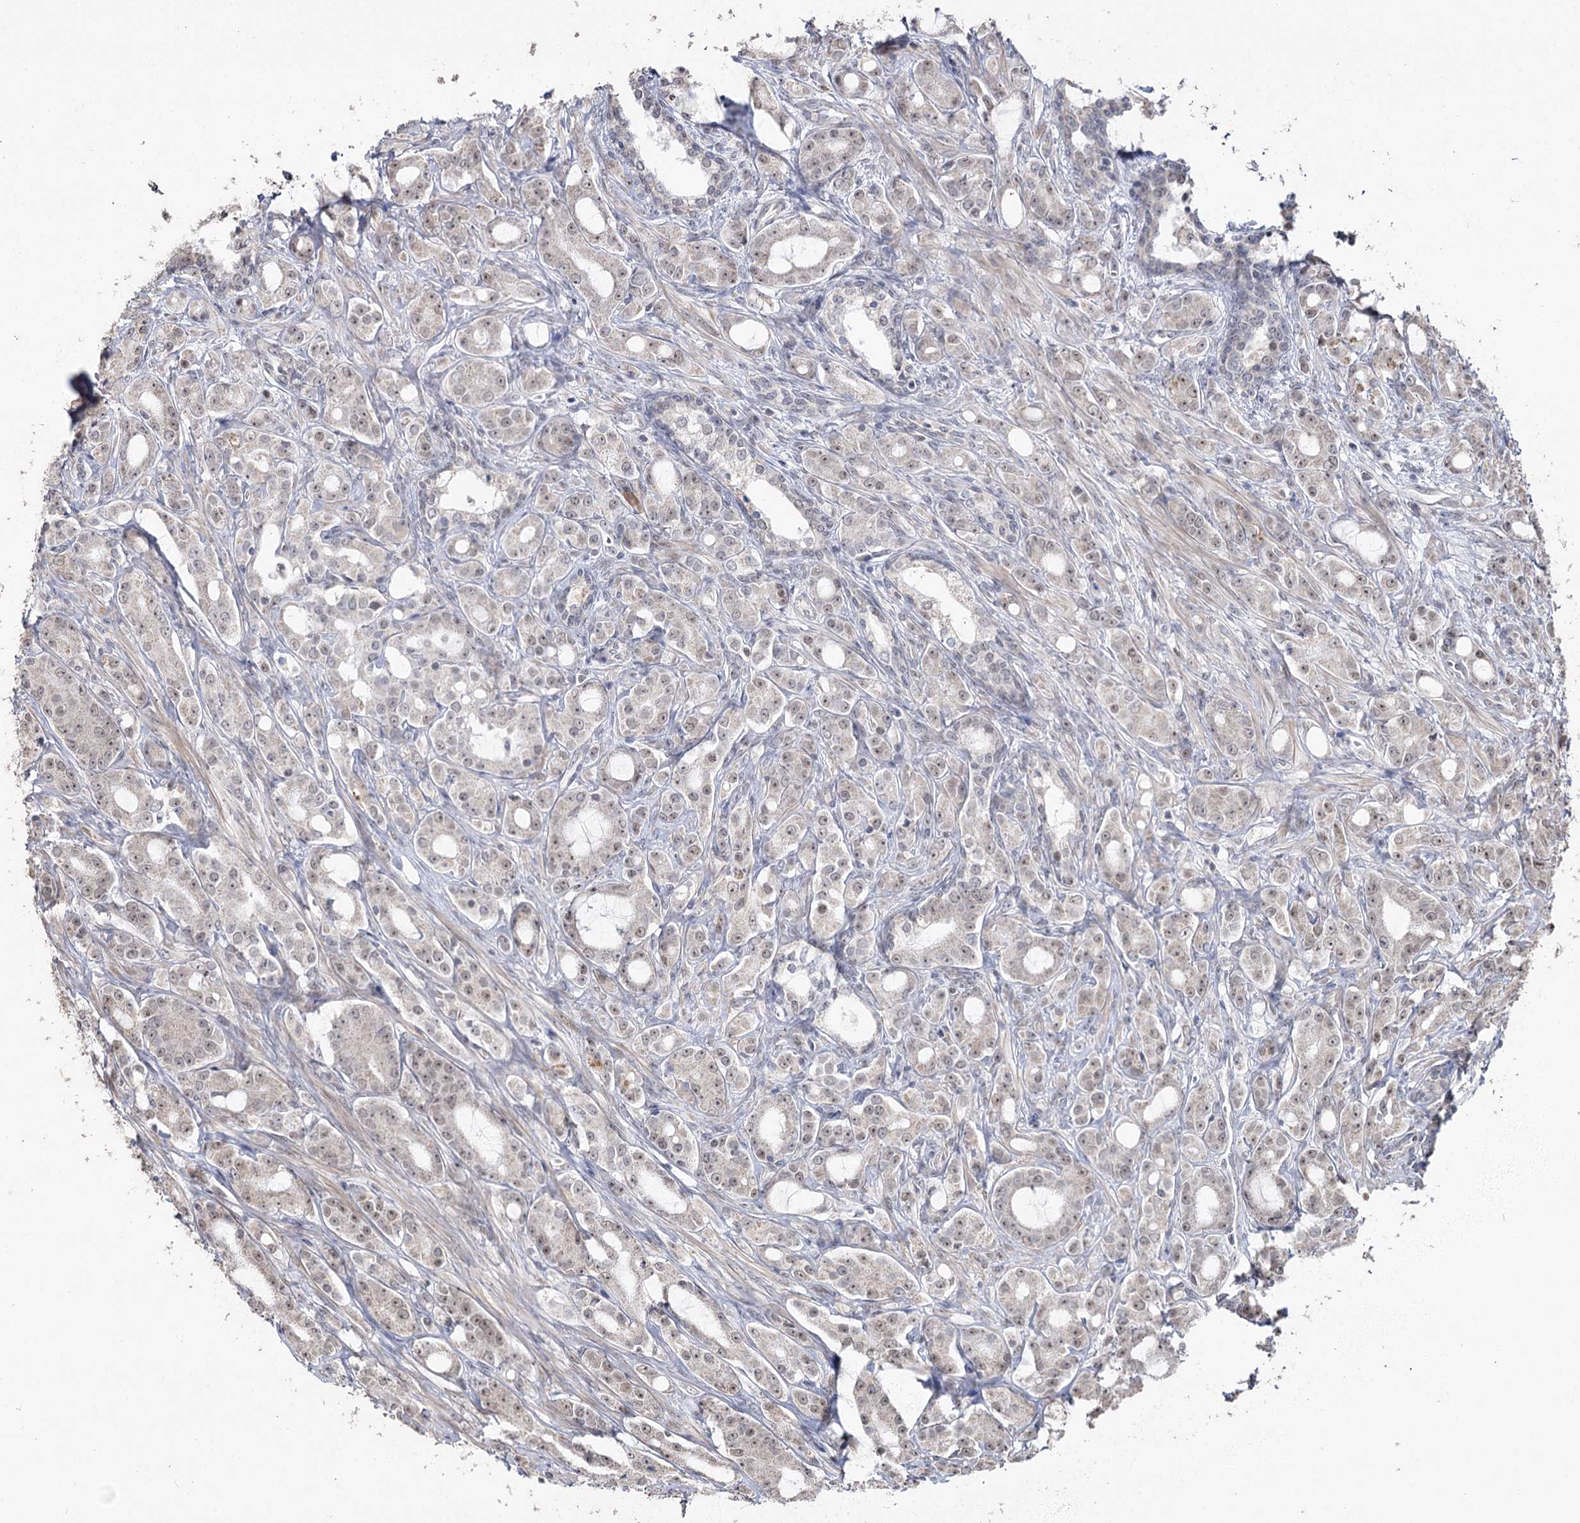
{"staining": {"intensity": "weak", "quantity": "<25%", "location": "nuclear"}, "tissue": "prostate cancer", "cell_type": "Tumor cells", "image_type": "cancer", "snomed": [{"axis": "morphology", "description": "Adenocarcinoma, High grade"}, {"axis": "topography", "description": "Prostate"}], "caption": "This is an immunohistochemistry photomicrograph of prostate cancer (adenocarcinoma (high-grade)). There is no positivity in tumor cells.", "gene": "RUFY4", "patient": {"sex": "male", "age": 72}}